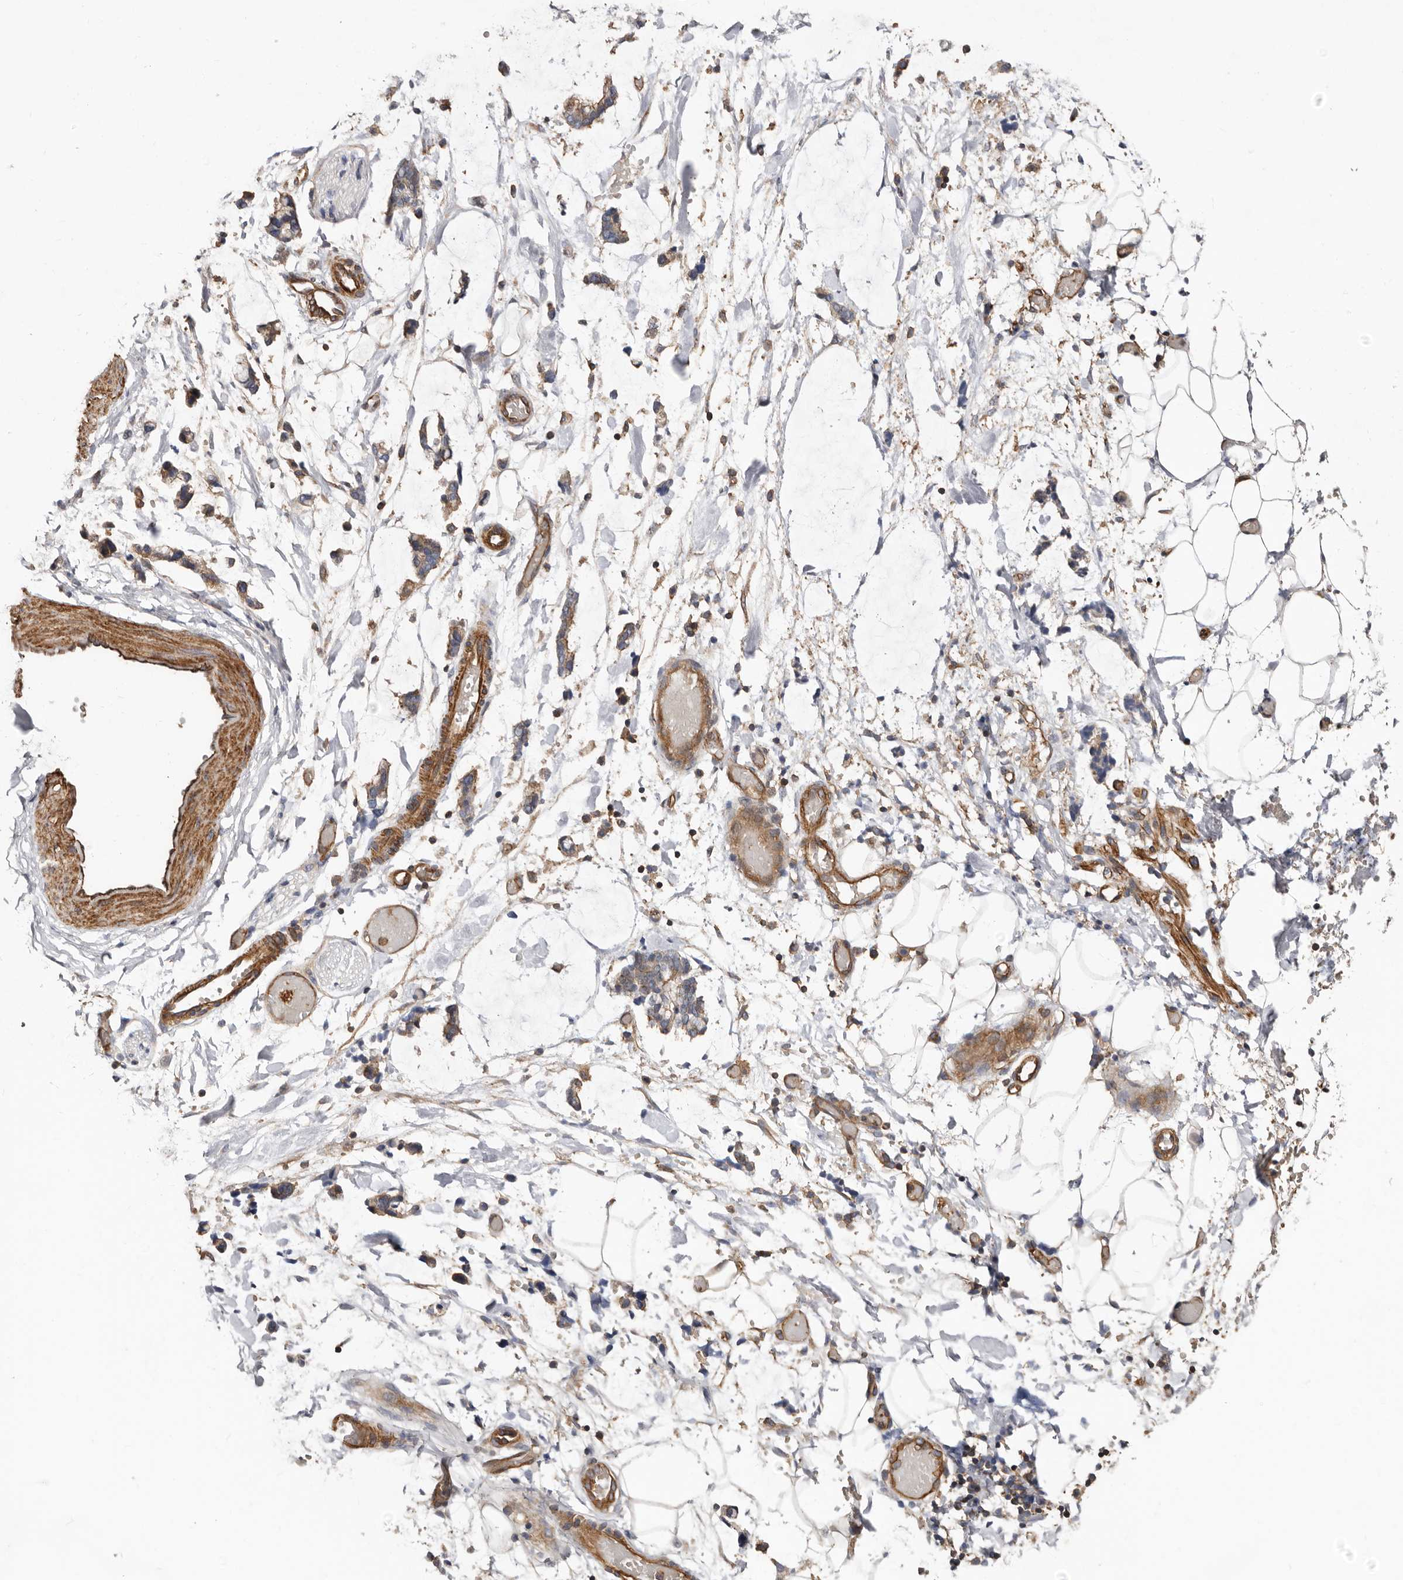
{"staining": {"intensity": "negative", "quantity": "none", "location": "none"}, "tissue": "adipose tissue", "cell_type": "Adipocytes", "image_type": "normal", "snomed": [{"axis": "morphology", "description": "Normal tissue, NOS"}, {"axis": "morphology", "description": "Adenocarcinoma, NOS"}, {"axis": "topography", "description": "Smooth muscle"}, {"axis": "topography", "description": "Colon"}], "caption": "Immunohistochemical staining of normal human adipose tissue shows no significant positivity in adipocytes.", "gene": "TMC7", "patient": {"sex": "male", "age": 14}}